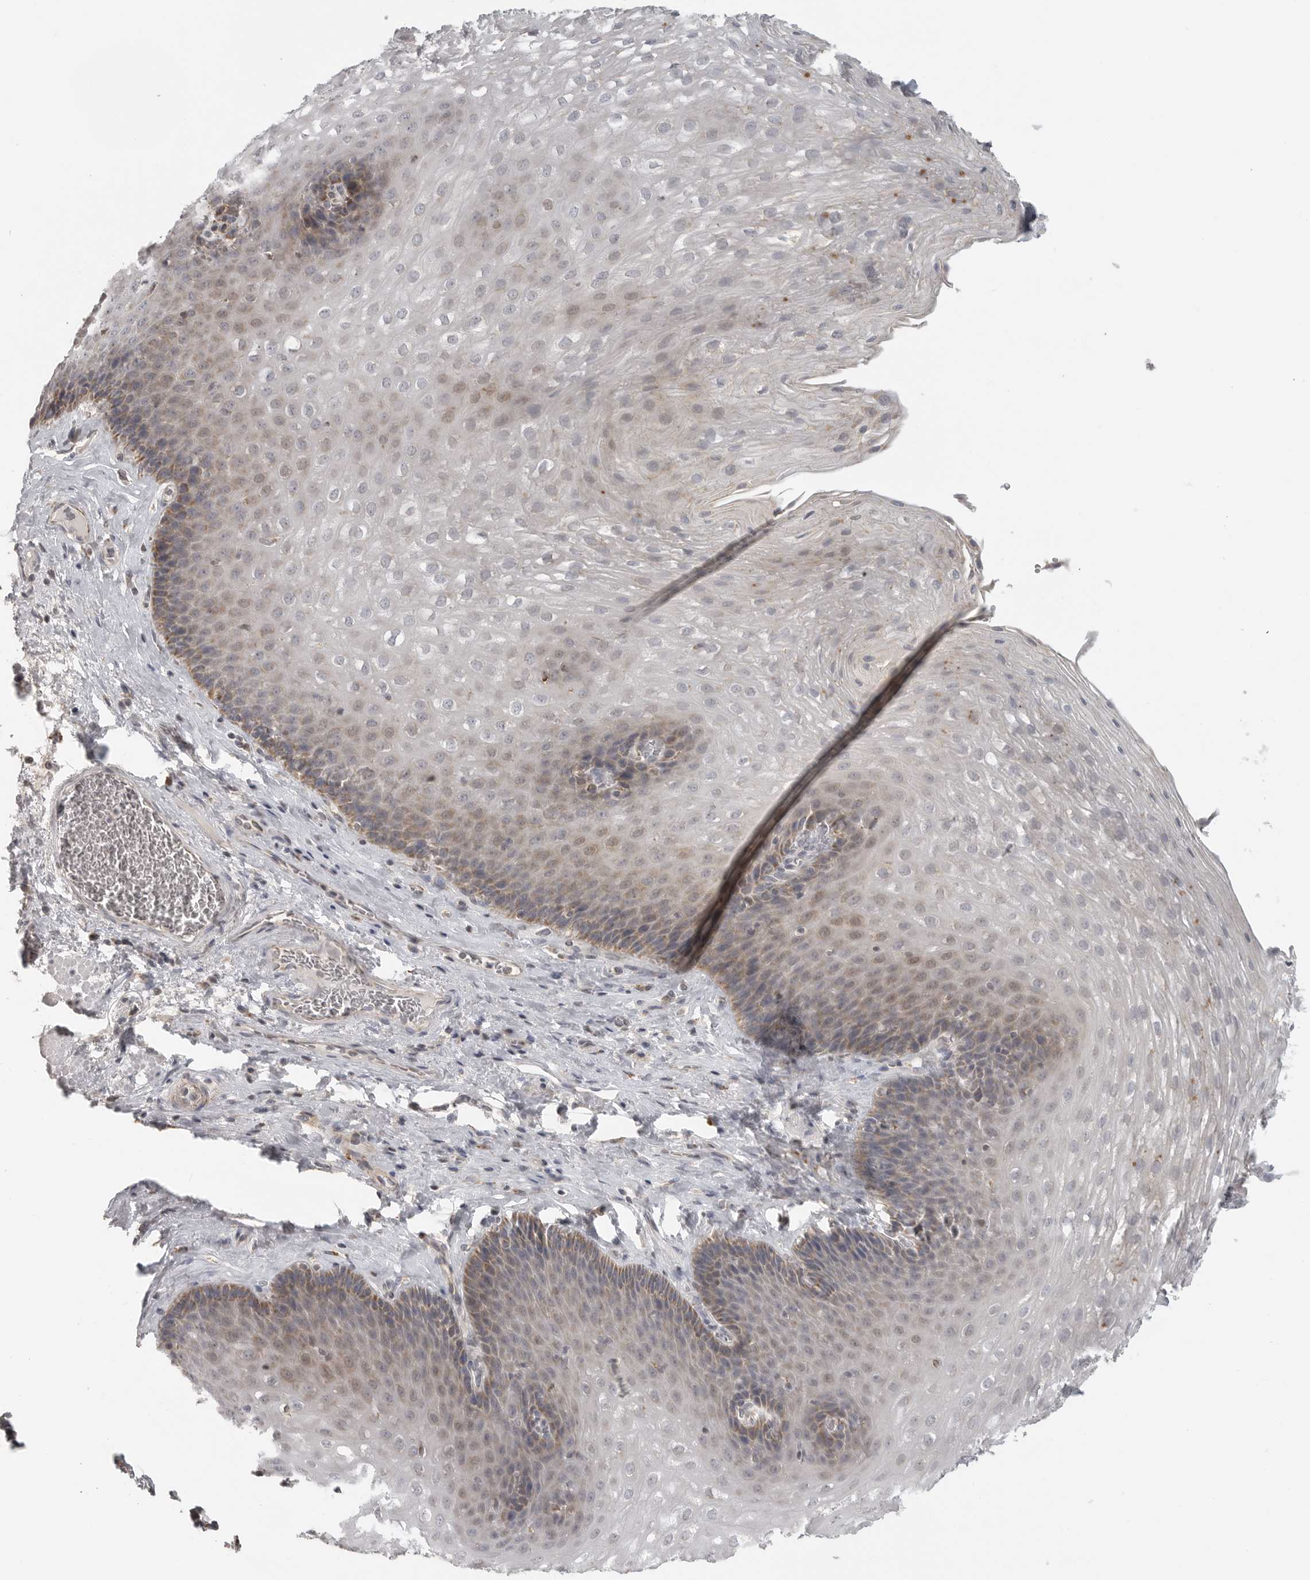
{"staining": {"intensity": "moderate", "quantity": "25%-75%", "location": "cytoplasmic/membranous"}, "tissue": "esophagus", "cell_type": "Squamous epithelial cells", "image_type": "normal", "snomed": [{"axis": "morphology", "description": "Normal tissue, NOS"}, {"axis": "topography", "description": "Esophagus"}], "caption": "DAB (3,3'-diaminobenzidine) immunohistochemical staining of benign esophagus displays moderate cytoplasmic/membranous protein staining in approximately 25%-75% of squamous epithelial cells. Using DAB (3,3'-diaminobenzidine) (brown) and hematoxylin (blue) stains, captured at high magnification using brightfield microscopy.", "gene": "RXFP3", "patient": {"sex": "female", "age": 66}}